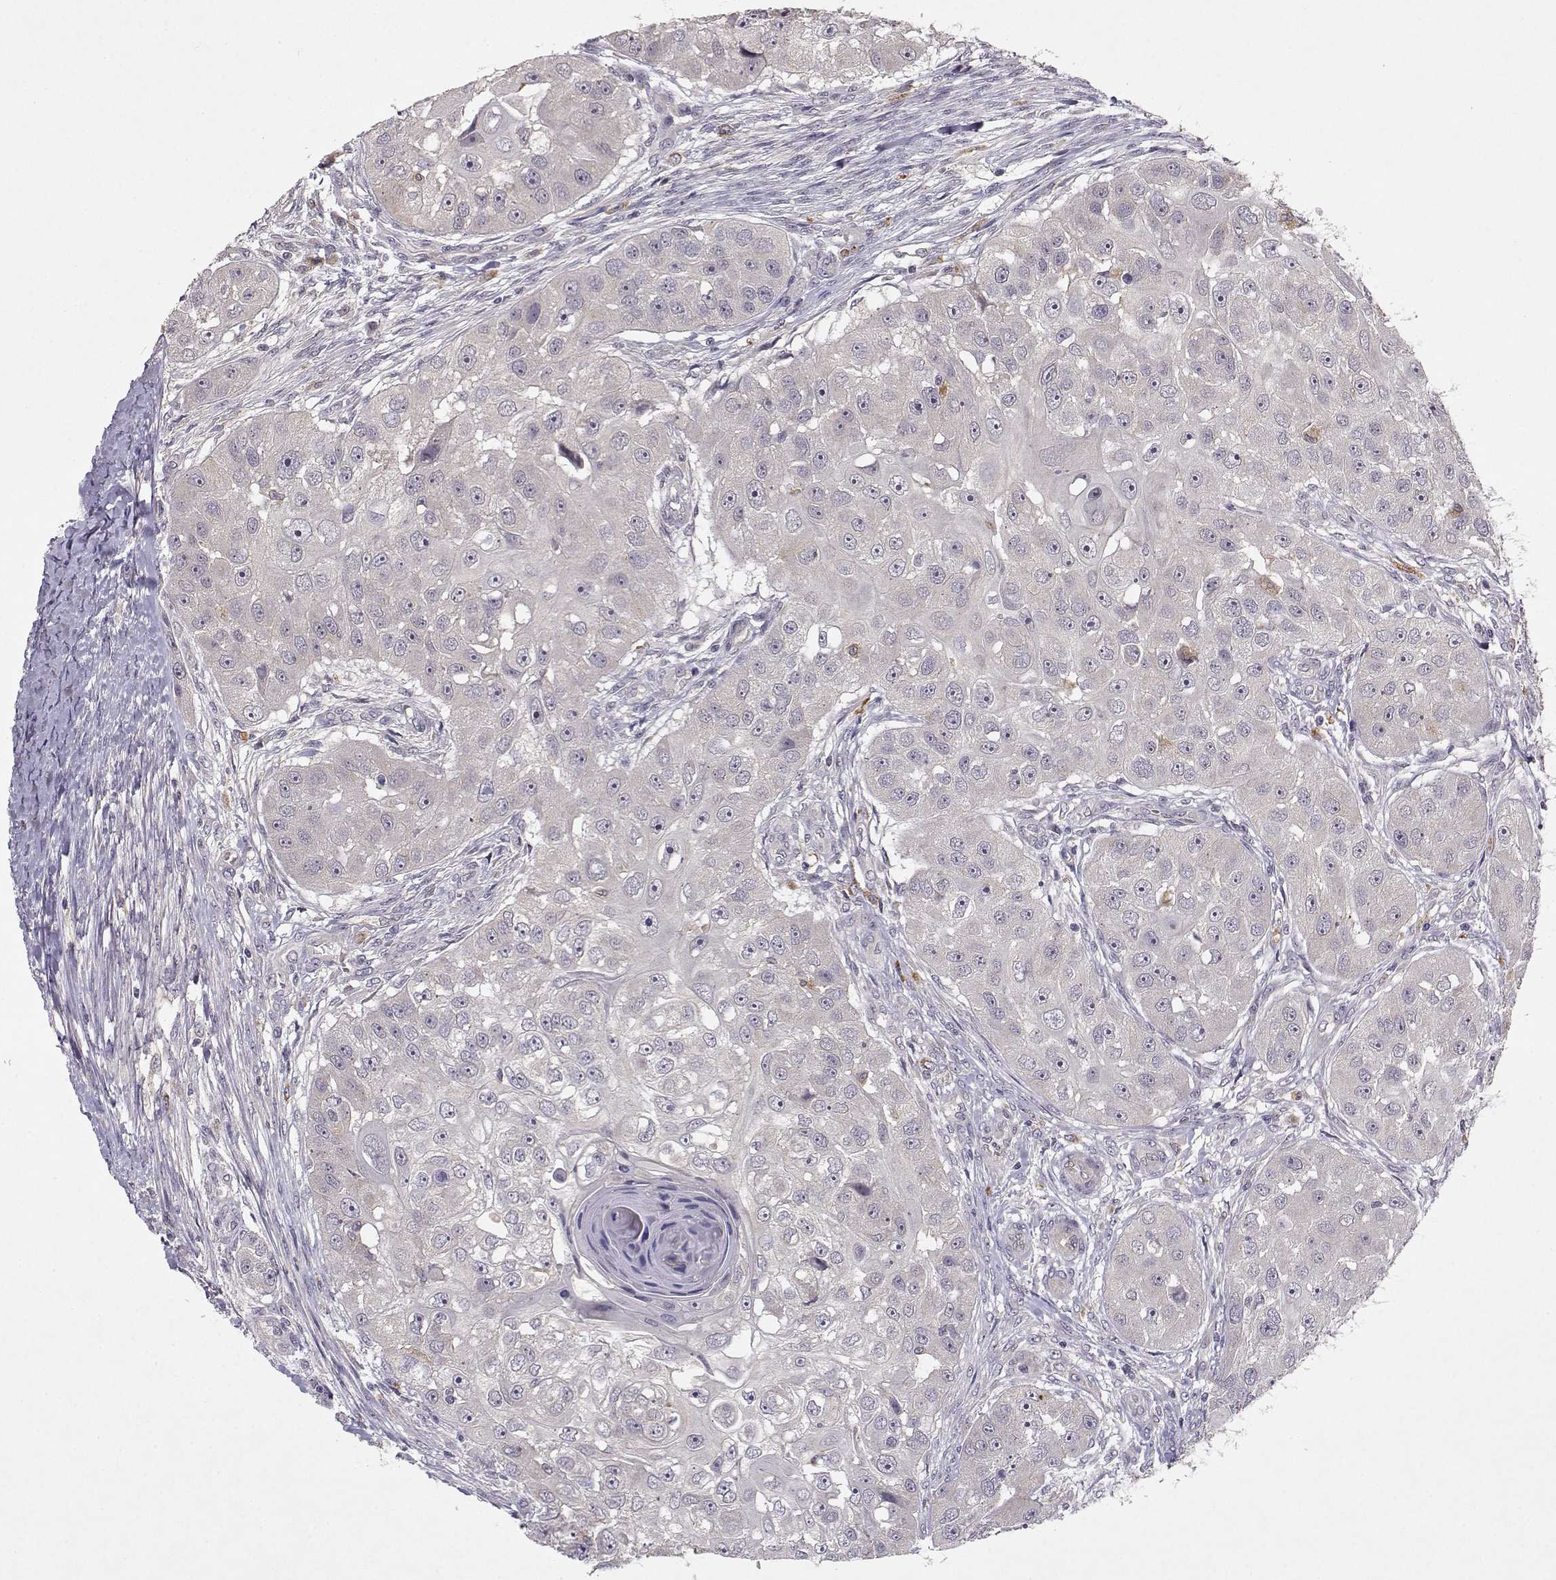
{"staining": {"intensity": "negative", "quantity": "none", "location": "none"}, "tissue": "head and neck cancer", "cell_type": "Tumor cells", "image_type": "cancer", "snomed": [{"axis": "morphology", "description": "Squamous cell carcinoma, NOS"}, {"axis": "topography", "description": "Head-Neck"}], "caption": "Tumor cells show no significant protein staining in squamous cell carcinoma (head and neck).", "gene": "BMX", "patient": {"sex": "male", "age": 51}}